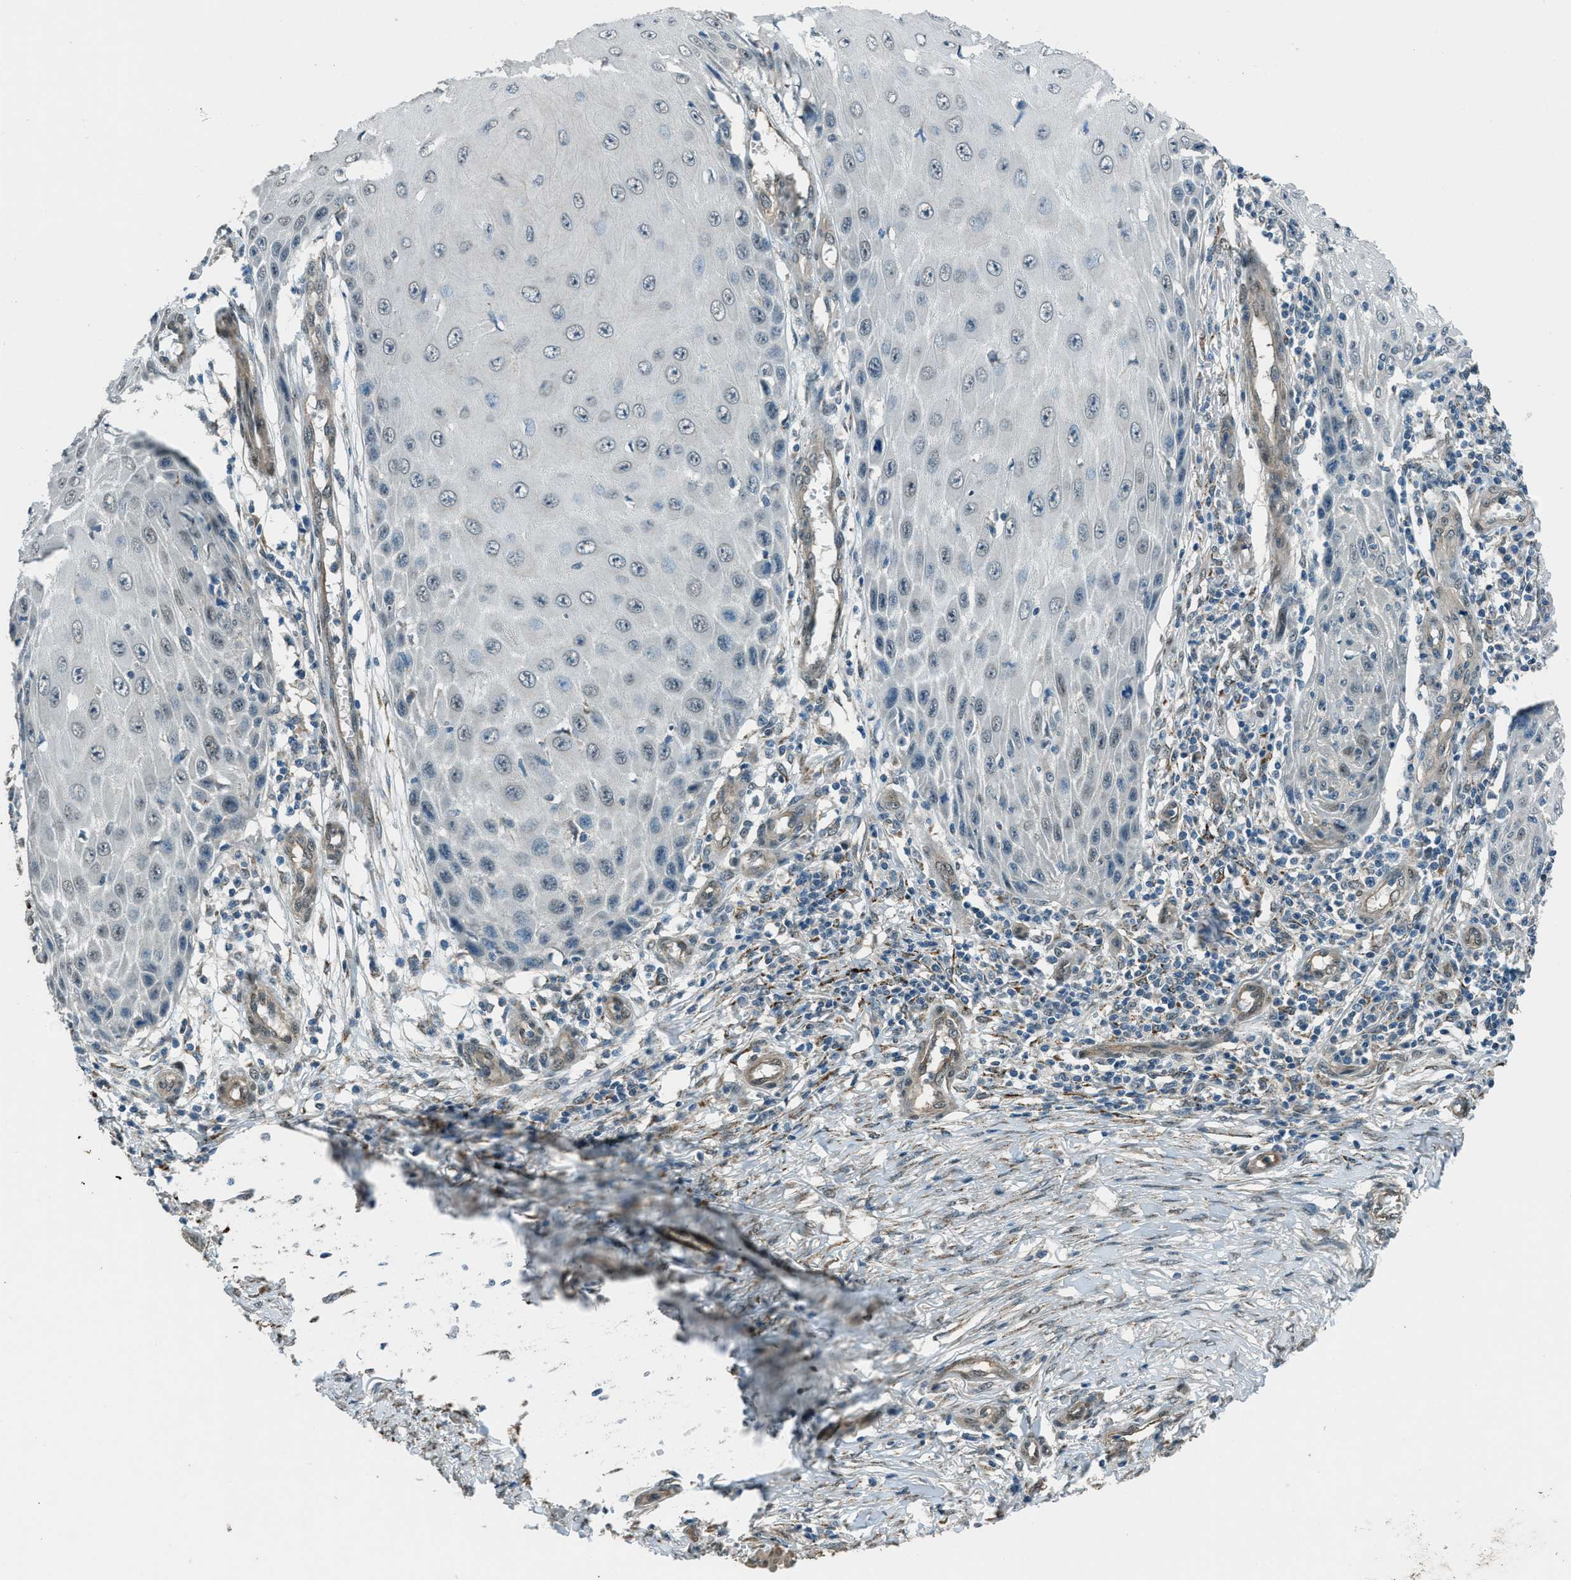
{"staining": {"intensity": "weak", "quantity": "<25%", "location": "nuclear"}, "tissue": "skin cancer", "cell_type": "Tumor cells", "image_type": "cancer", "snomed": [{"axis": "morphology", "description": "Squamous cell carcinoma, NOS"}, {"axis": "topography", "description": "Skin"}], "caption": "Tumor cells show no significant expression in skin squamous cell carcinoma. (Stains: DAB IHC with hematoxylin counter stain, Microscopy: brightfield microscopy at high magnification).", "gene": "NPEPL1", "patient": {"sex": "female", "age": 73}}